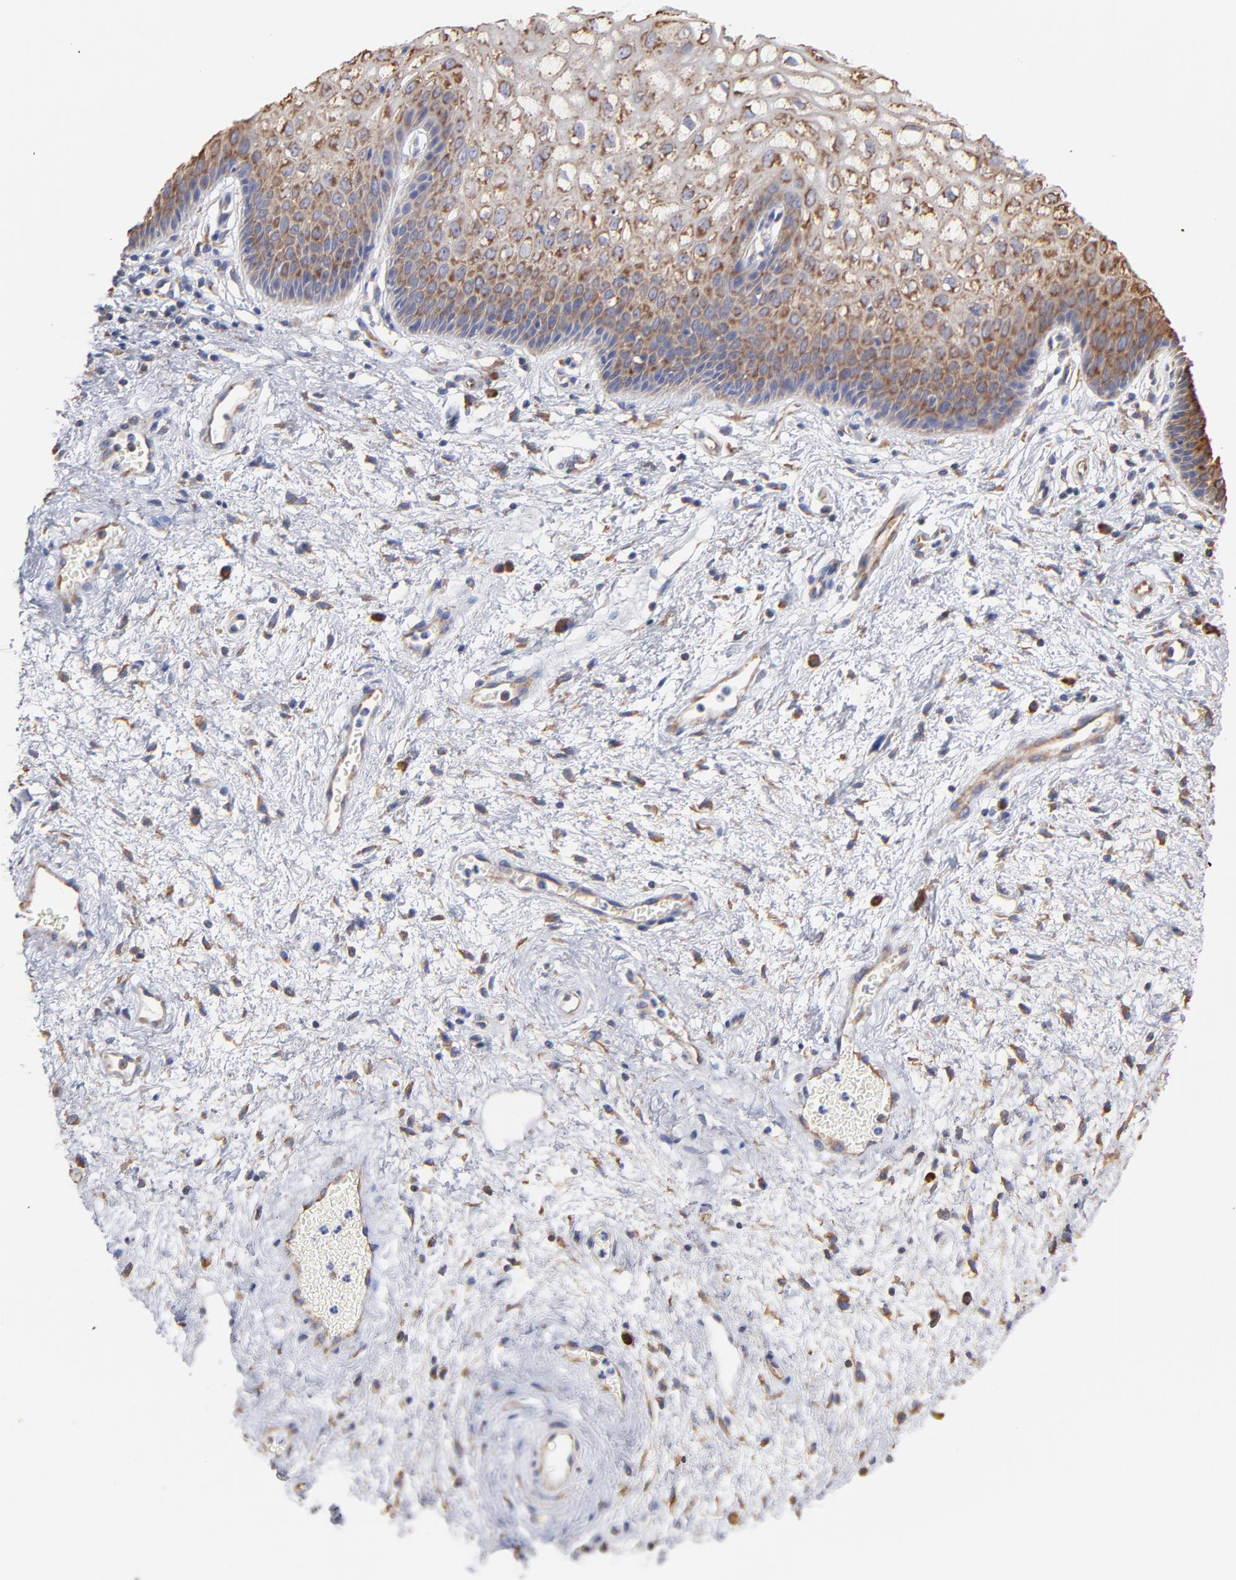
{"staining": {"intensity": "weak", "quantity": "25%-75%", "location": "cytoplasmic/membranous"}, "tissue": "vagina", "cell_type": "Squamous epithelial cells", "image_type": "normal", "snomed": [{"axis": "morphology", "description": "Normal tissue, NOS"}, {"axis": "topography", "description": "Vagina"}], "caption": "An IHC histopathology image of normal tissue is shown. Protein staining in brown shows weak cytoplasmic/membranous positivity in vagina within squamous epithelial cells.", "gene": "RPL9", "patient": {"sex": "female", "age": 34}}